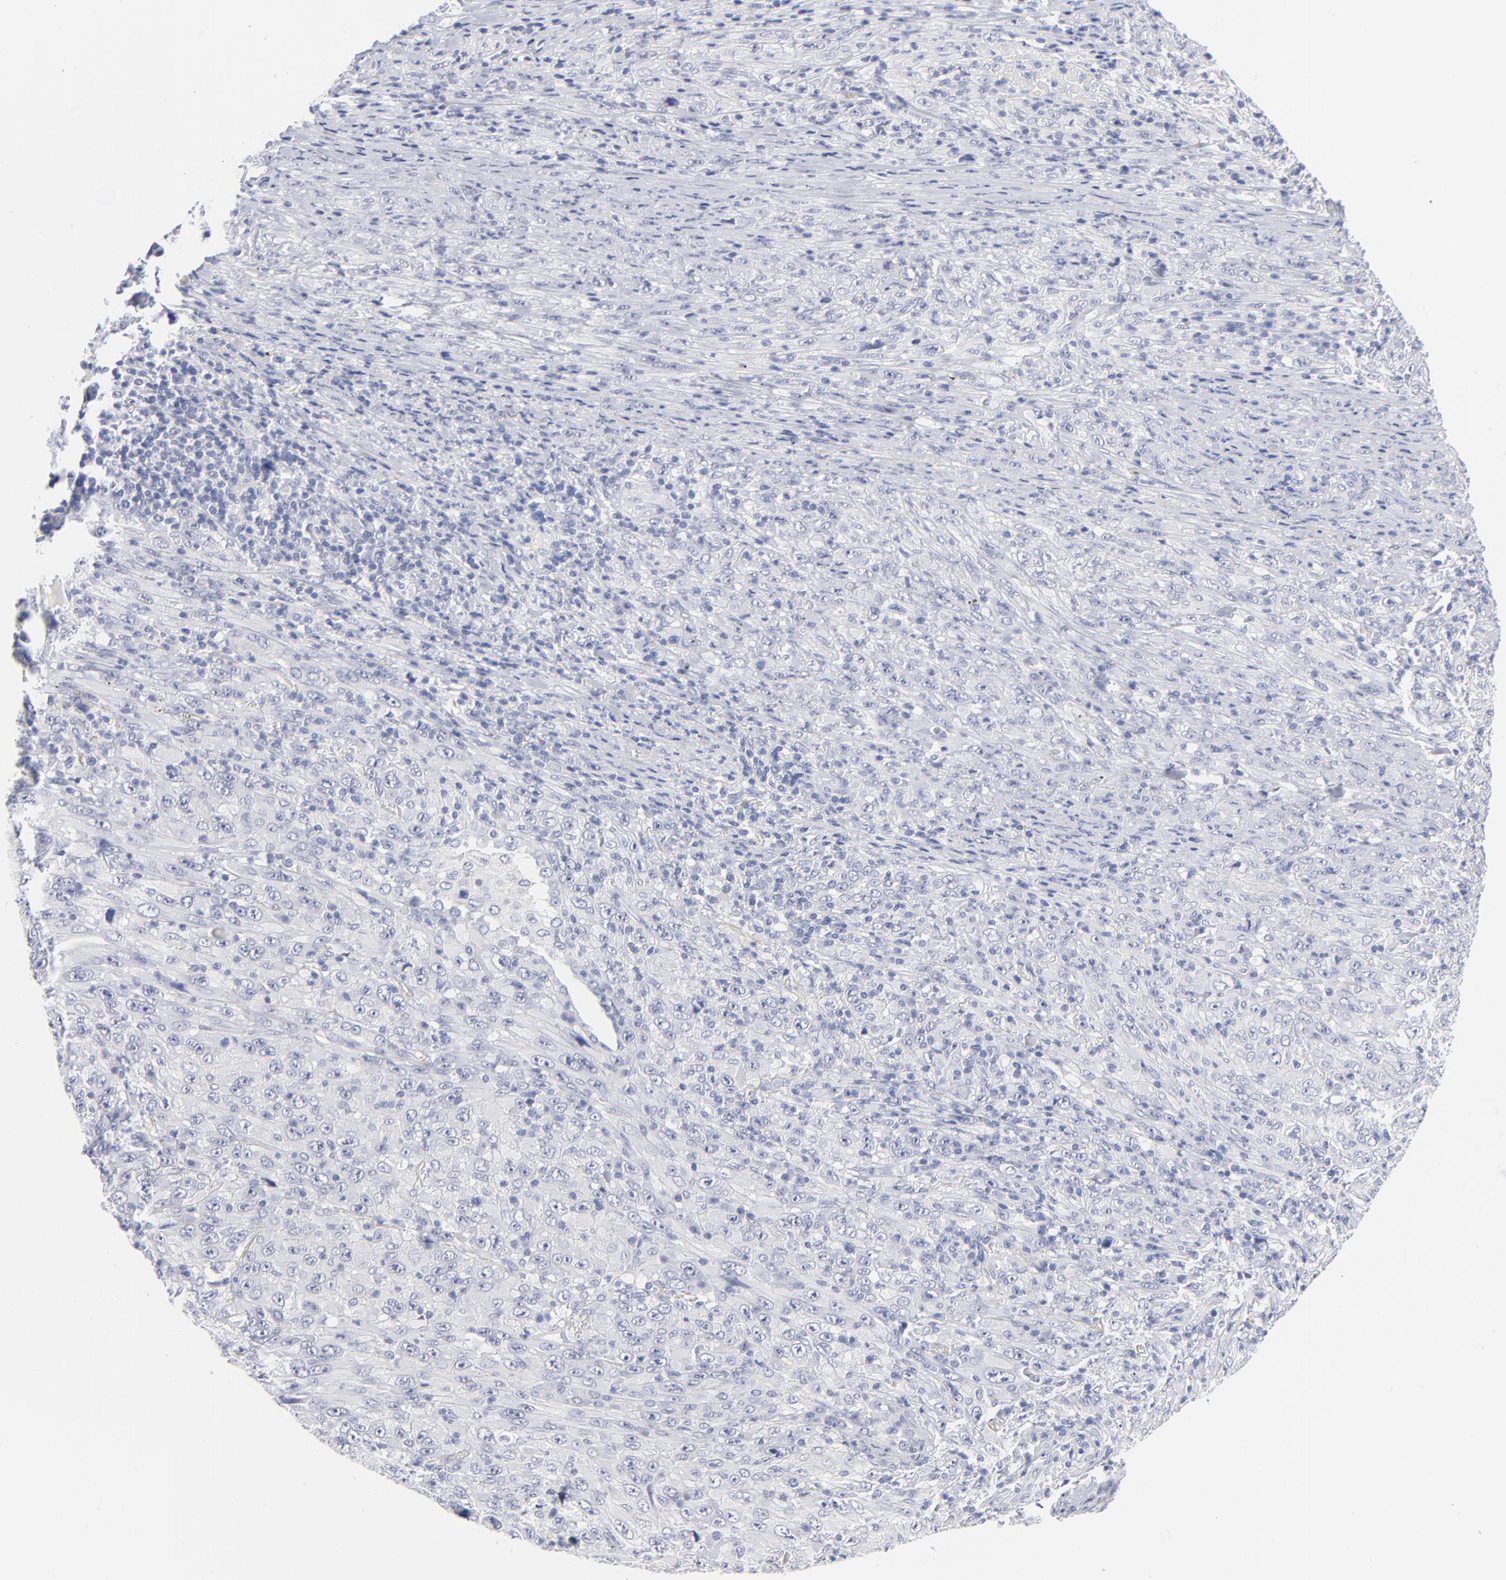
{"staining": {"intensity": "negative", "quantity": "none", "location": "none"}, "tissue": "melanoma", "cell_type": "Tumor cells", "image_type": "cancer", "snomed": [{"axis": "morphology", "description": "Malignant melanoma, Metastatic site"}, {"axis": "topography", "description": "Skin"}], "caption": "This is a histopathology image of IHC staining of malignant melanoma (metastatic site), which shows no positivity in tumor cells.", "gene": "KHNYN", "patient": {"sex": "female", "age": 56}}